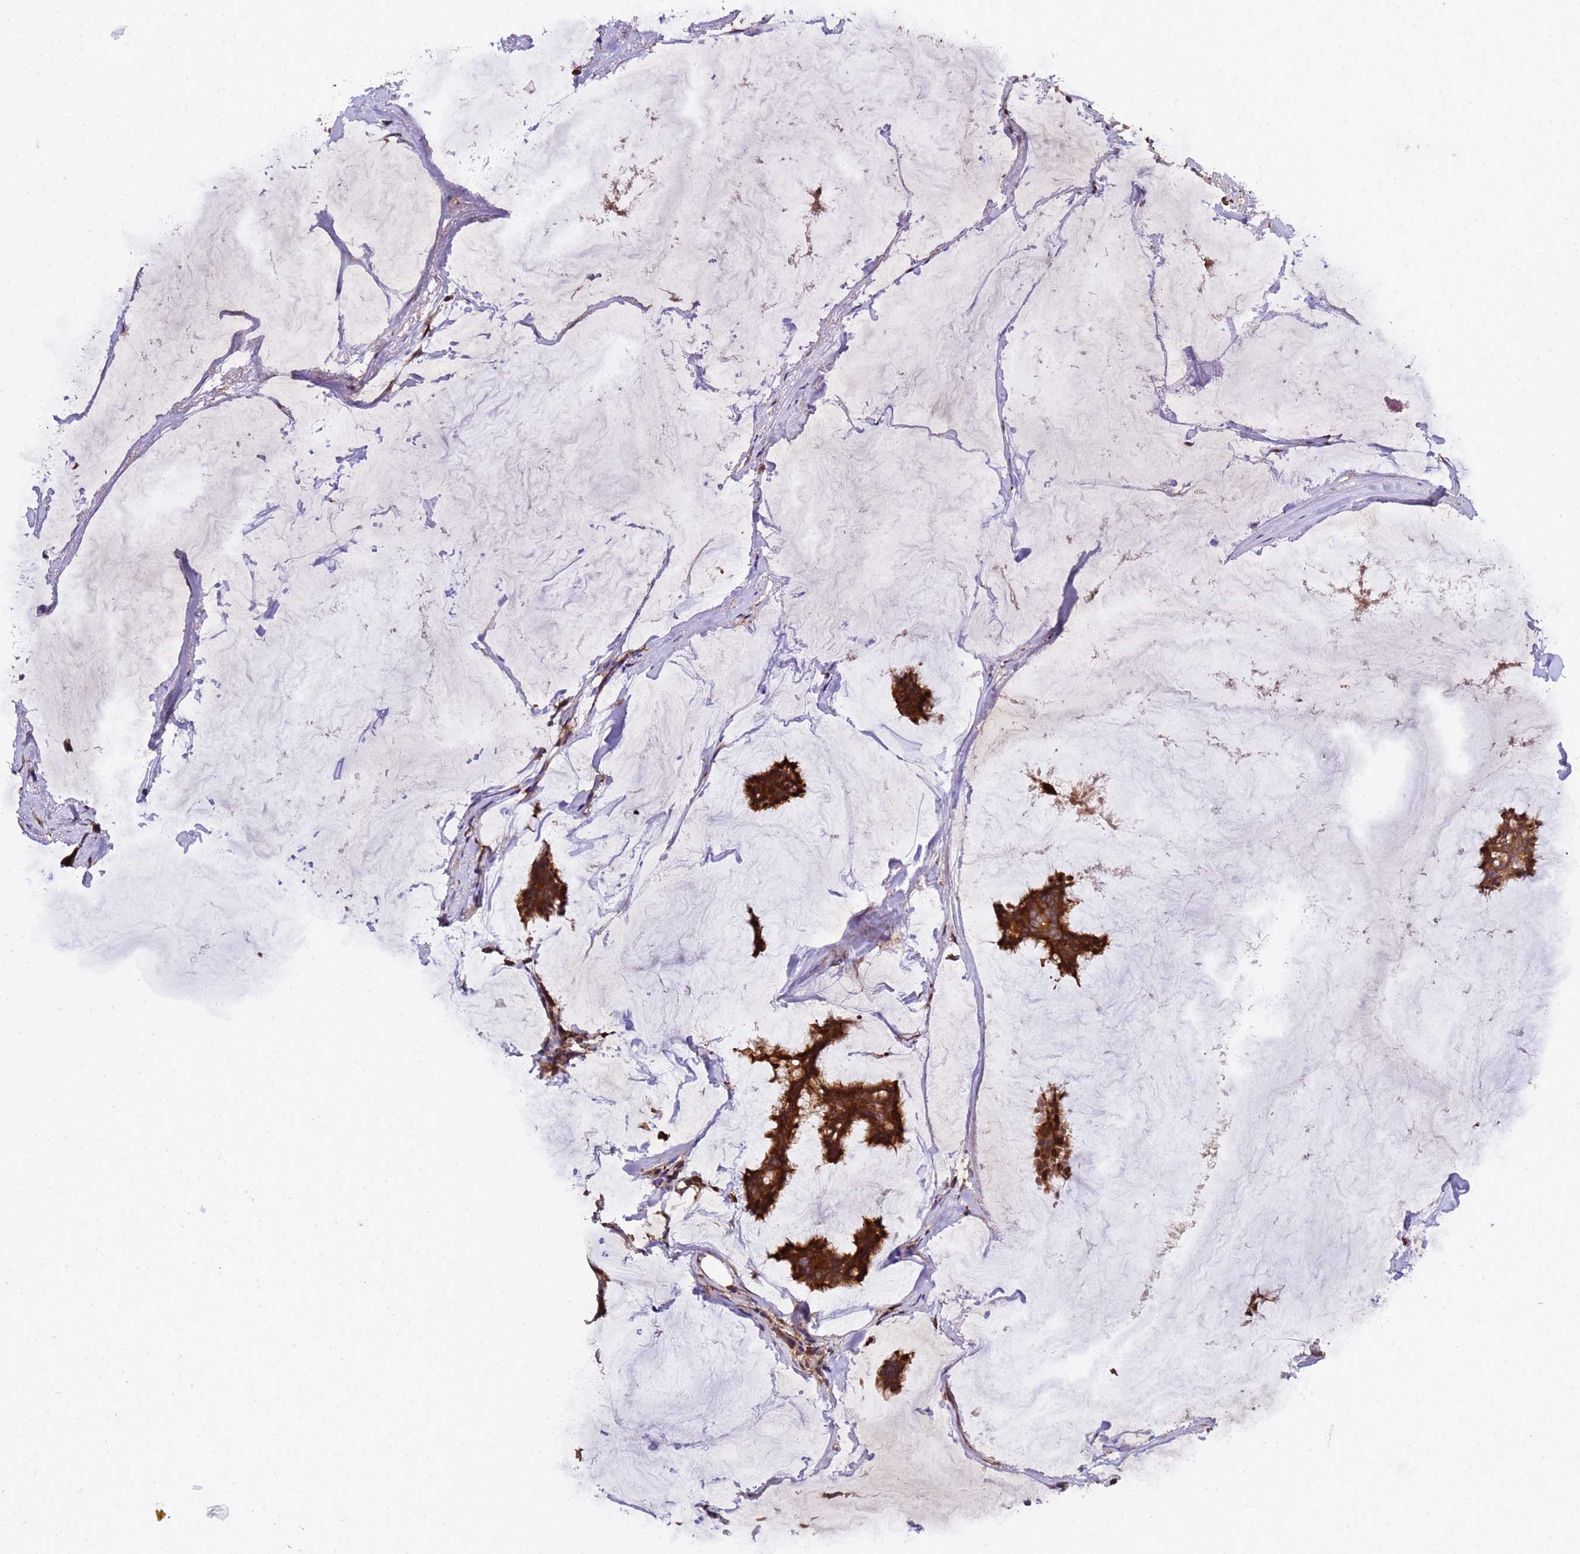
{"staining": {"intensity": "strong", "quantity": ">75%", "location": "cytoplasmic/membranous"}, "tissue": "breast cancer", "cell_type": "Tumor cells", "image_type": "cancer", "snomed": [{"axis": "morphology", "description": "Duct carcinoma"}, {"axis": "topography", "description": "Breast"}], "caption": "Protein expression analysis of human breast cancer (infiltrating ductal carcinoma) reveals strong cytoplasmic/membranous positivity in about >75% of tumor cells.", "gene": "MOCS1", "patient": {"sex": "female", "age": 93}}